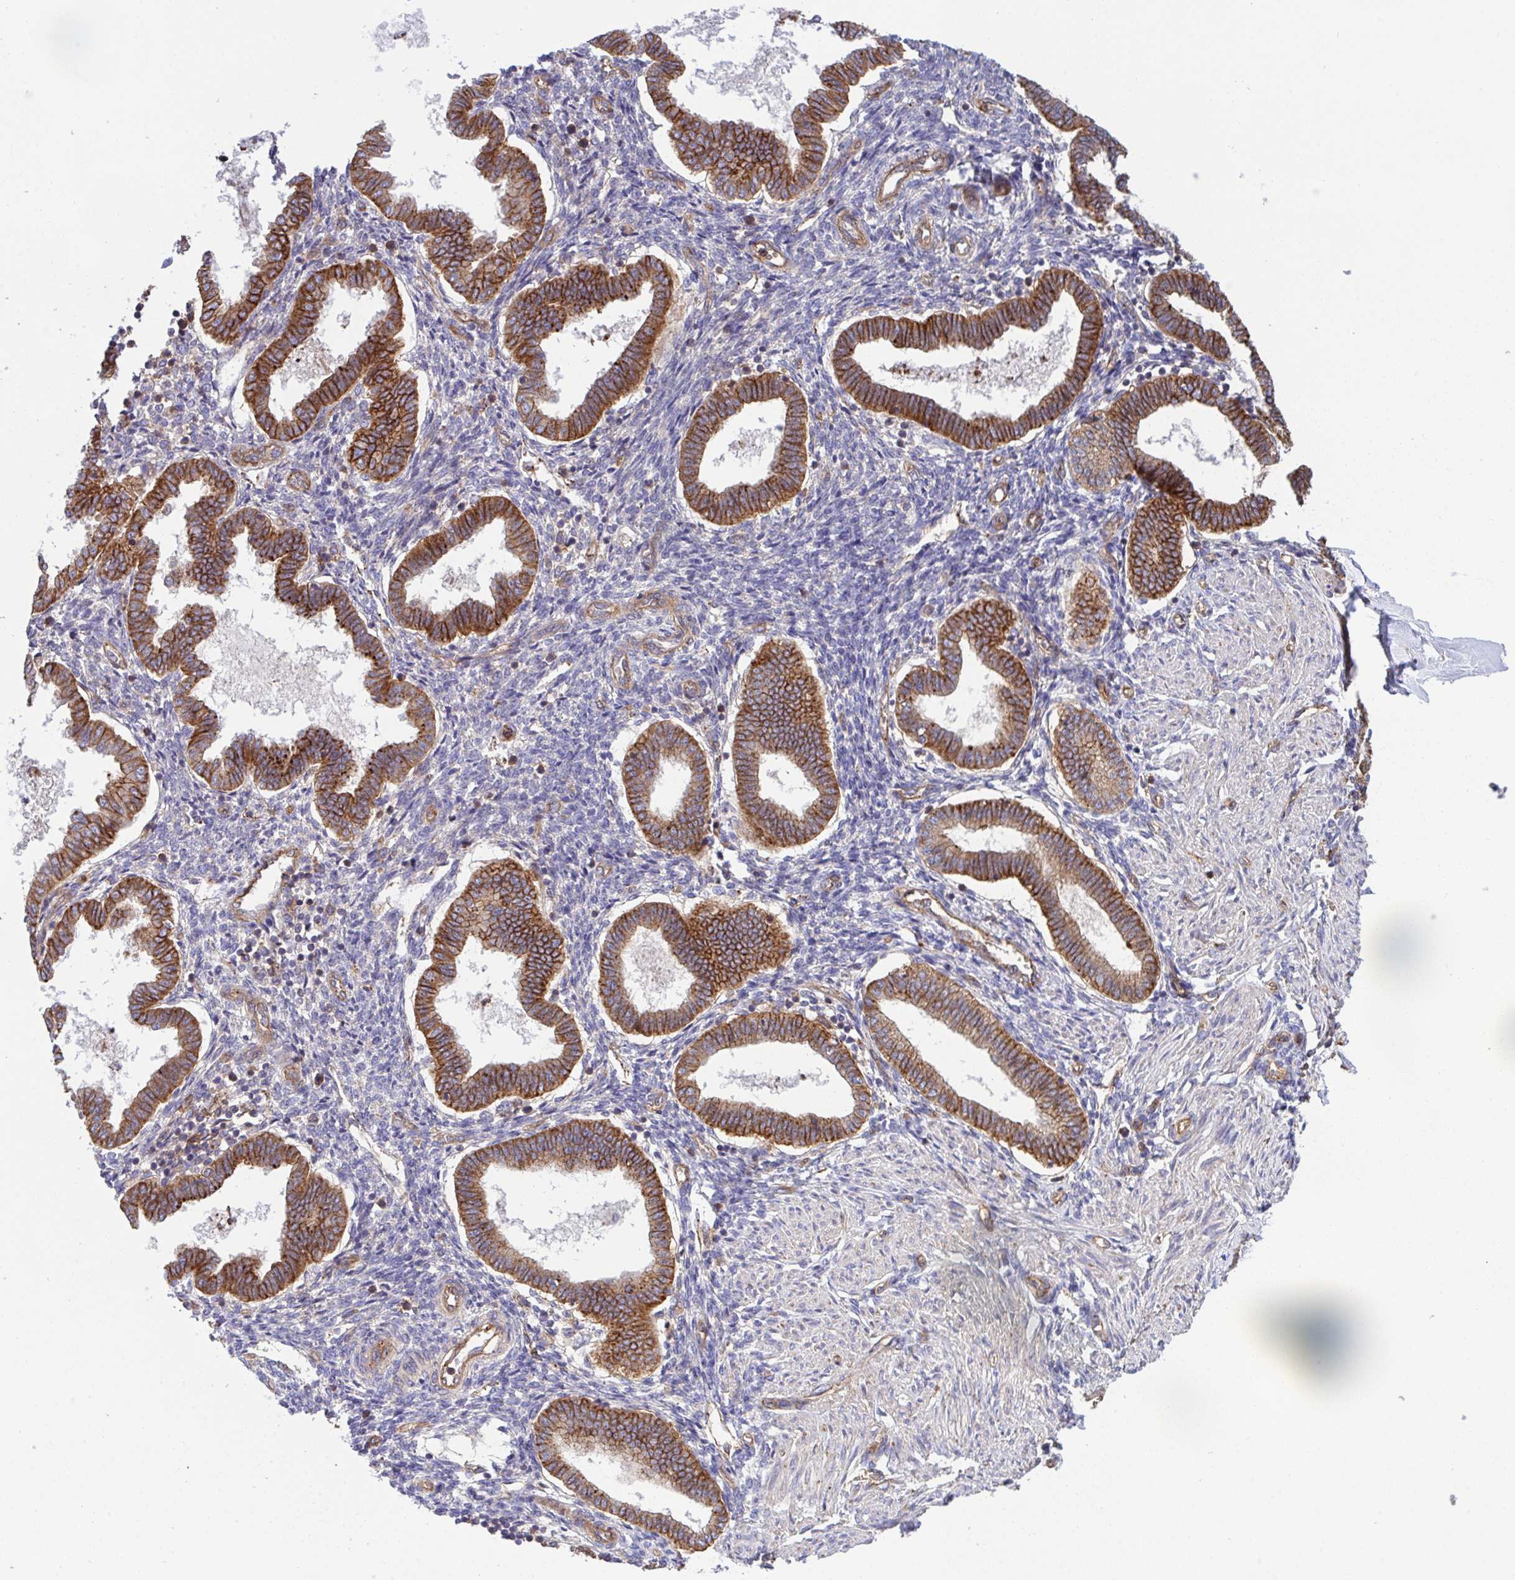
{"staining": {"intensity": "weak", "quantity": "<25%", "location": "cytoplasmic/membranous"}, "tissue": "endometrium", "cell_type": "Cells in endometrial stroma", "image_type": "normal", "snomed": [{"axis": "morphology", "description": "Normal tissue, NOS"}, {"axis": "topography", "description": "Endometrium"}], "caption": "A photomicrograph of endometrium stained for a protein demonstrates no brown staining in cells in endometrial stroma.", "gene": "C4orf36", "patient": {"sex": "female", "age": 24}}